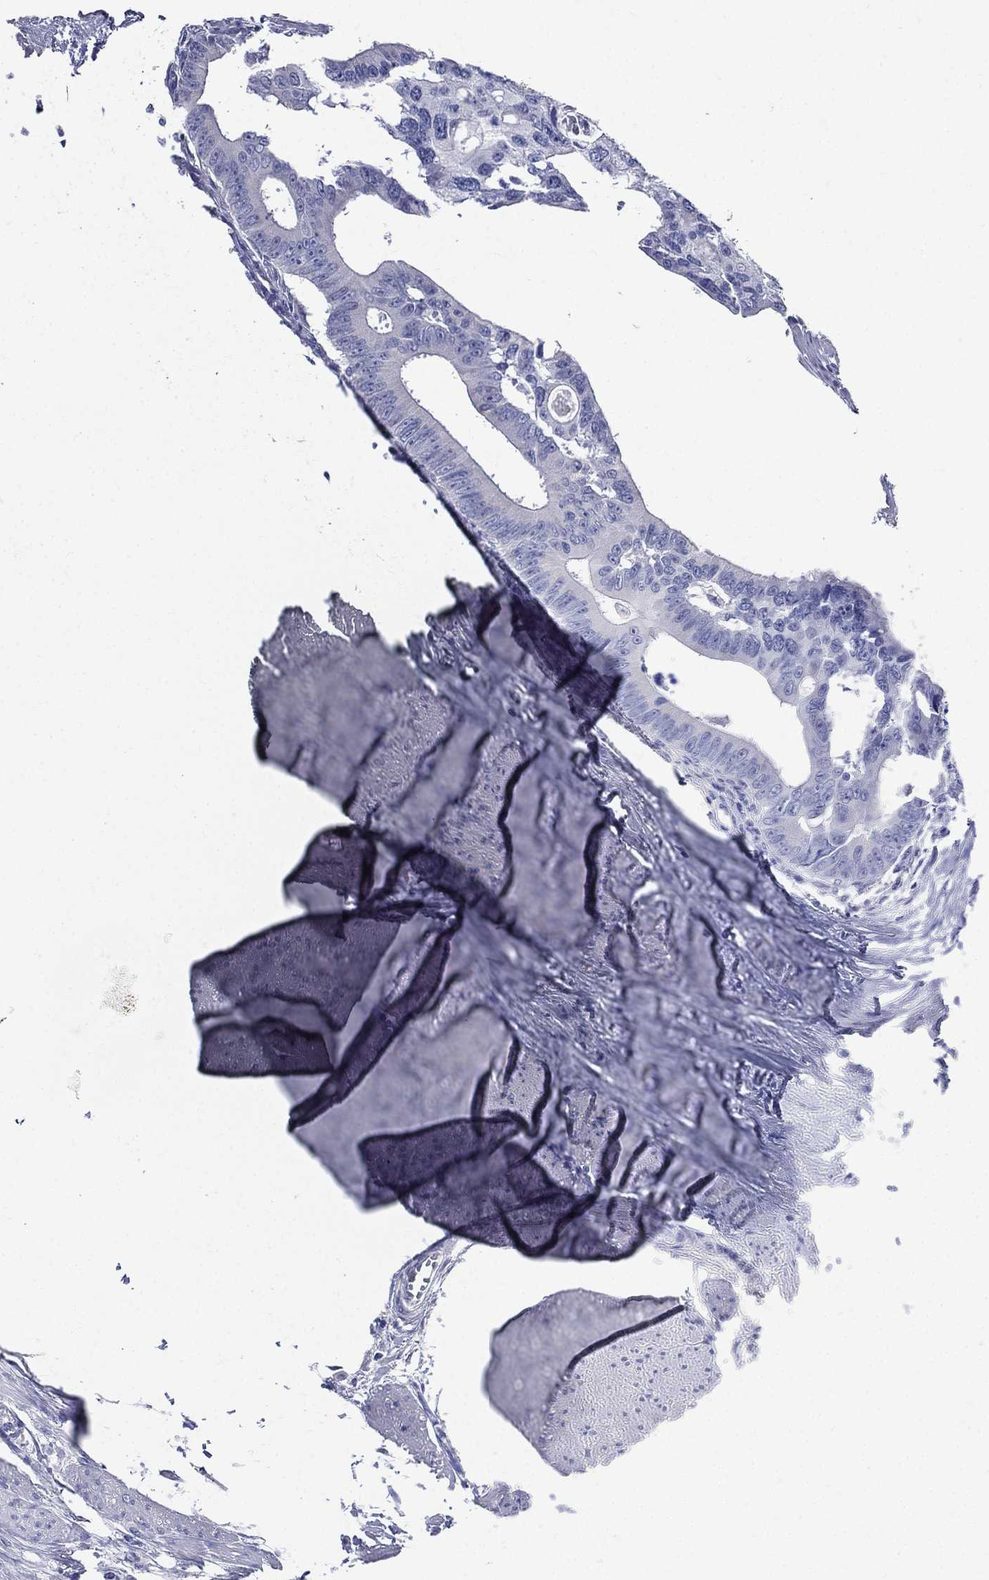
{"staining": {"intensity": "negative", "quantity": "none", "location": "none"}, "tissue": "colorectal cancer", "cell_type": "Tumor cells", "image_type": "cancer", "snomed": [{"axis": "morphology", "description": "Adenocarcinoma, NOS"}, {"axis": "topography", "description": "Rectum"}], "caption": "Colorectal adenocarcinoma was stained to show a protein in brown. There is no significant staining in tumor cells.", "gene": "DPYS", "patient": {"sex": "male", "age": 64}}